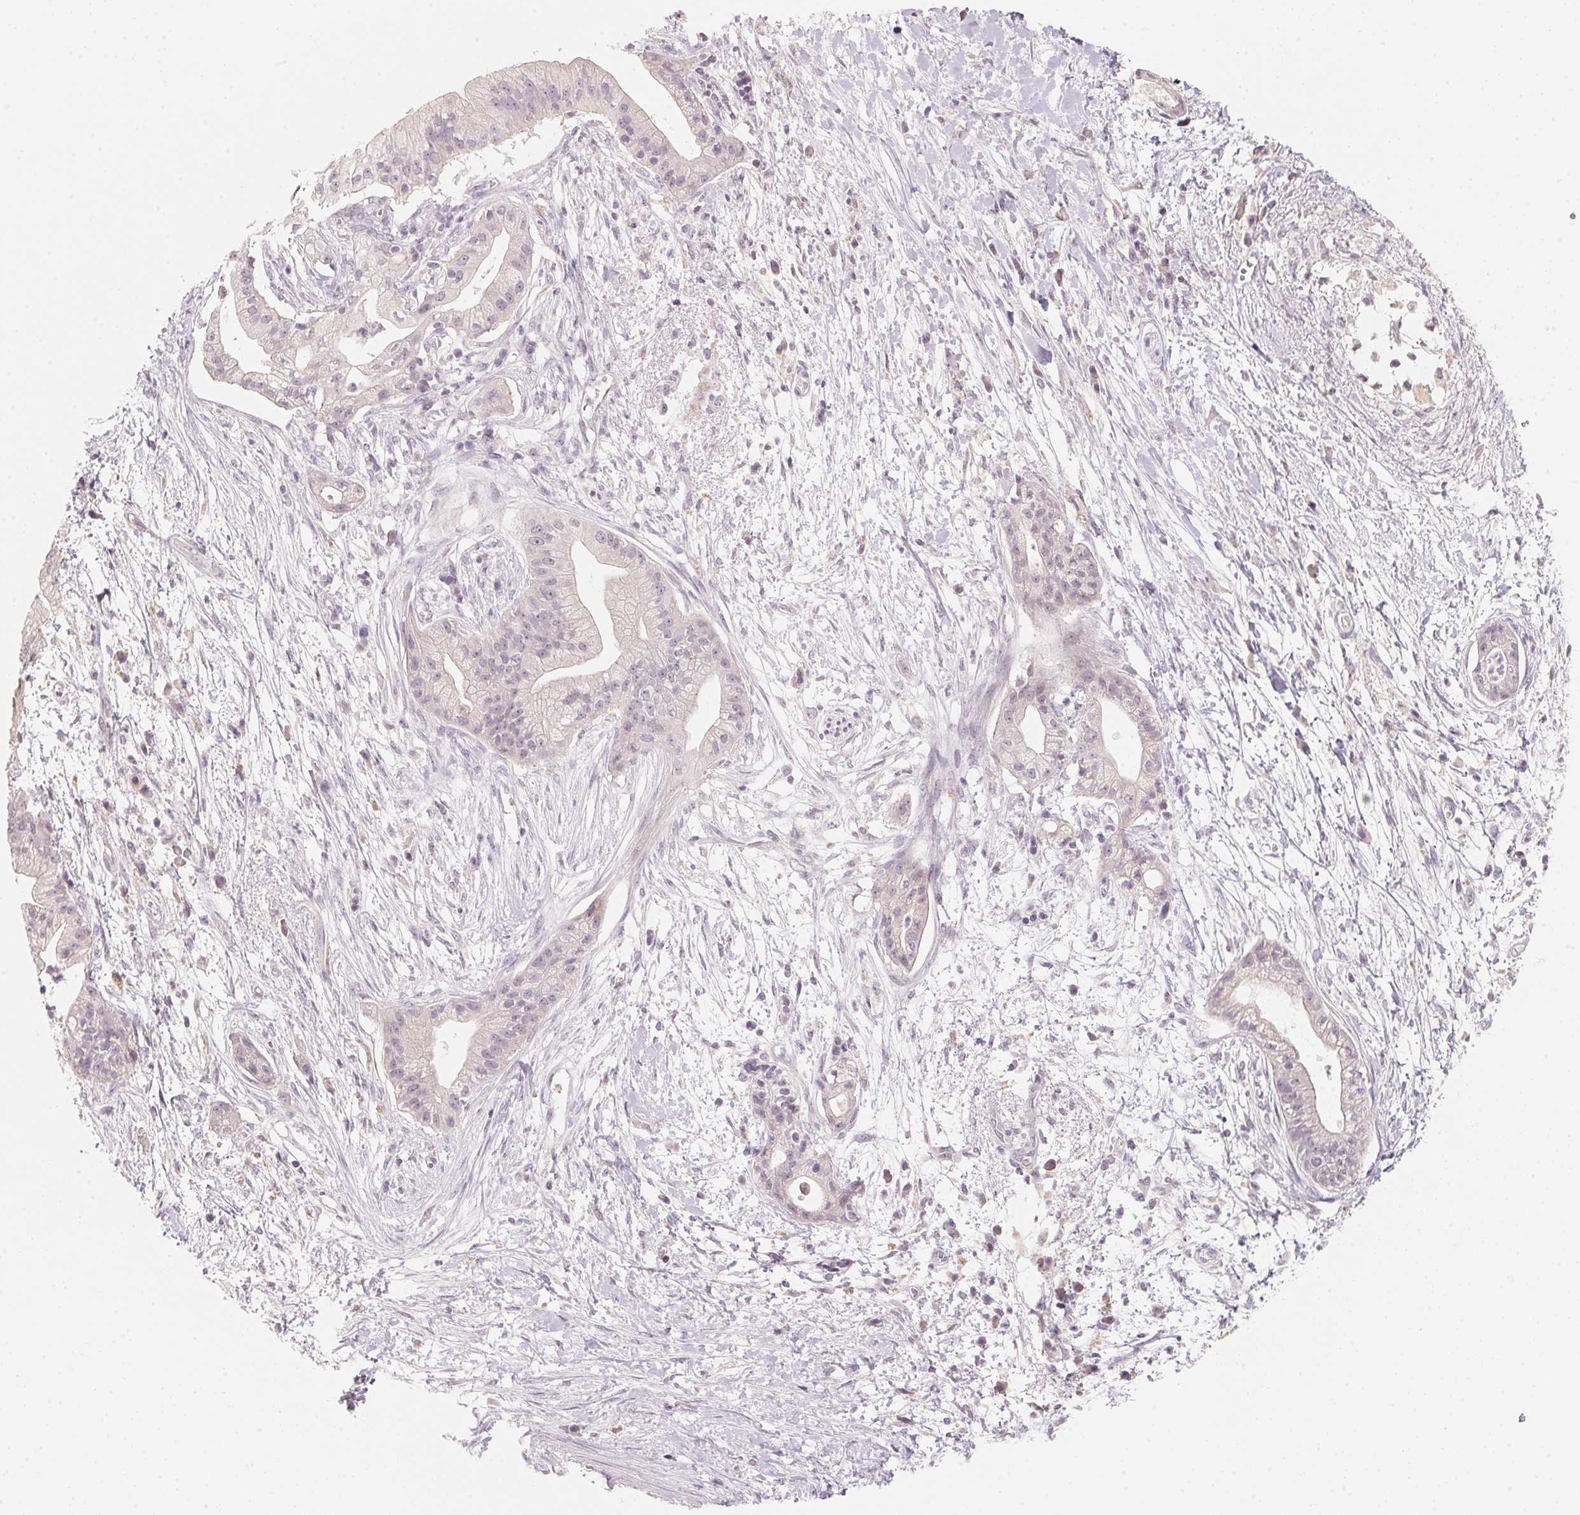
{"staining": {"intensity": "negative", "quantity": "none", "location": "none"}, "tissue": "pancreatic cancer", "cell_type": "Tumor cells", "image_type": "cancer", "snomed": [{"axis": "morphology", "description": "Normal tissue, NOS"}, {"axis": "morphology", "description": "Adenocarcinoma, NOS"}, {"axis": "topography", "description": "Lymph node"}, {"axis": "topography", "description": "Pancreas"}], "caption": "Immunohistochemistry (IHC) image of human pancreatic adenocarcinoma stained for a protein (brown), which reveals no expression in tumor cells.", "gene": "ANKRD31", "patient": {"sex": "female", "age": 58}}